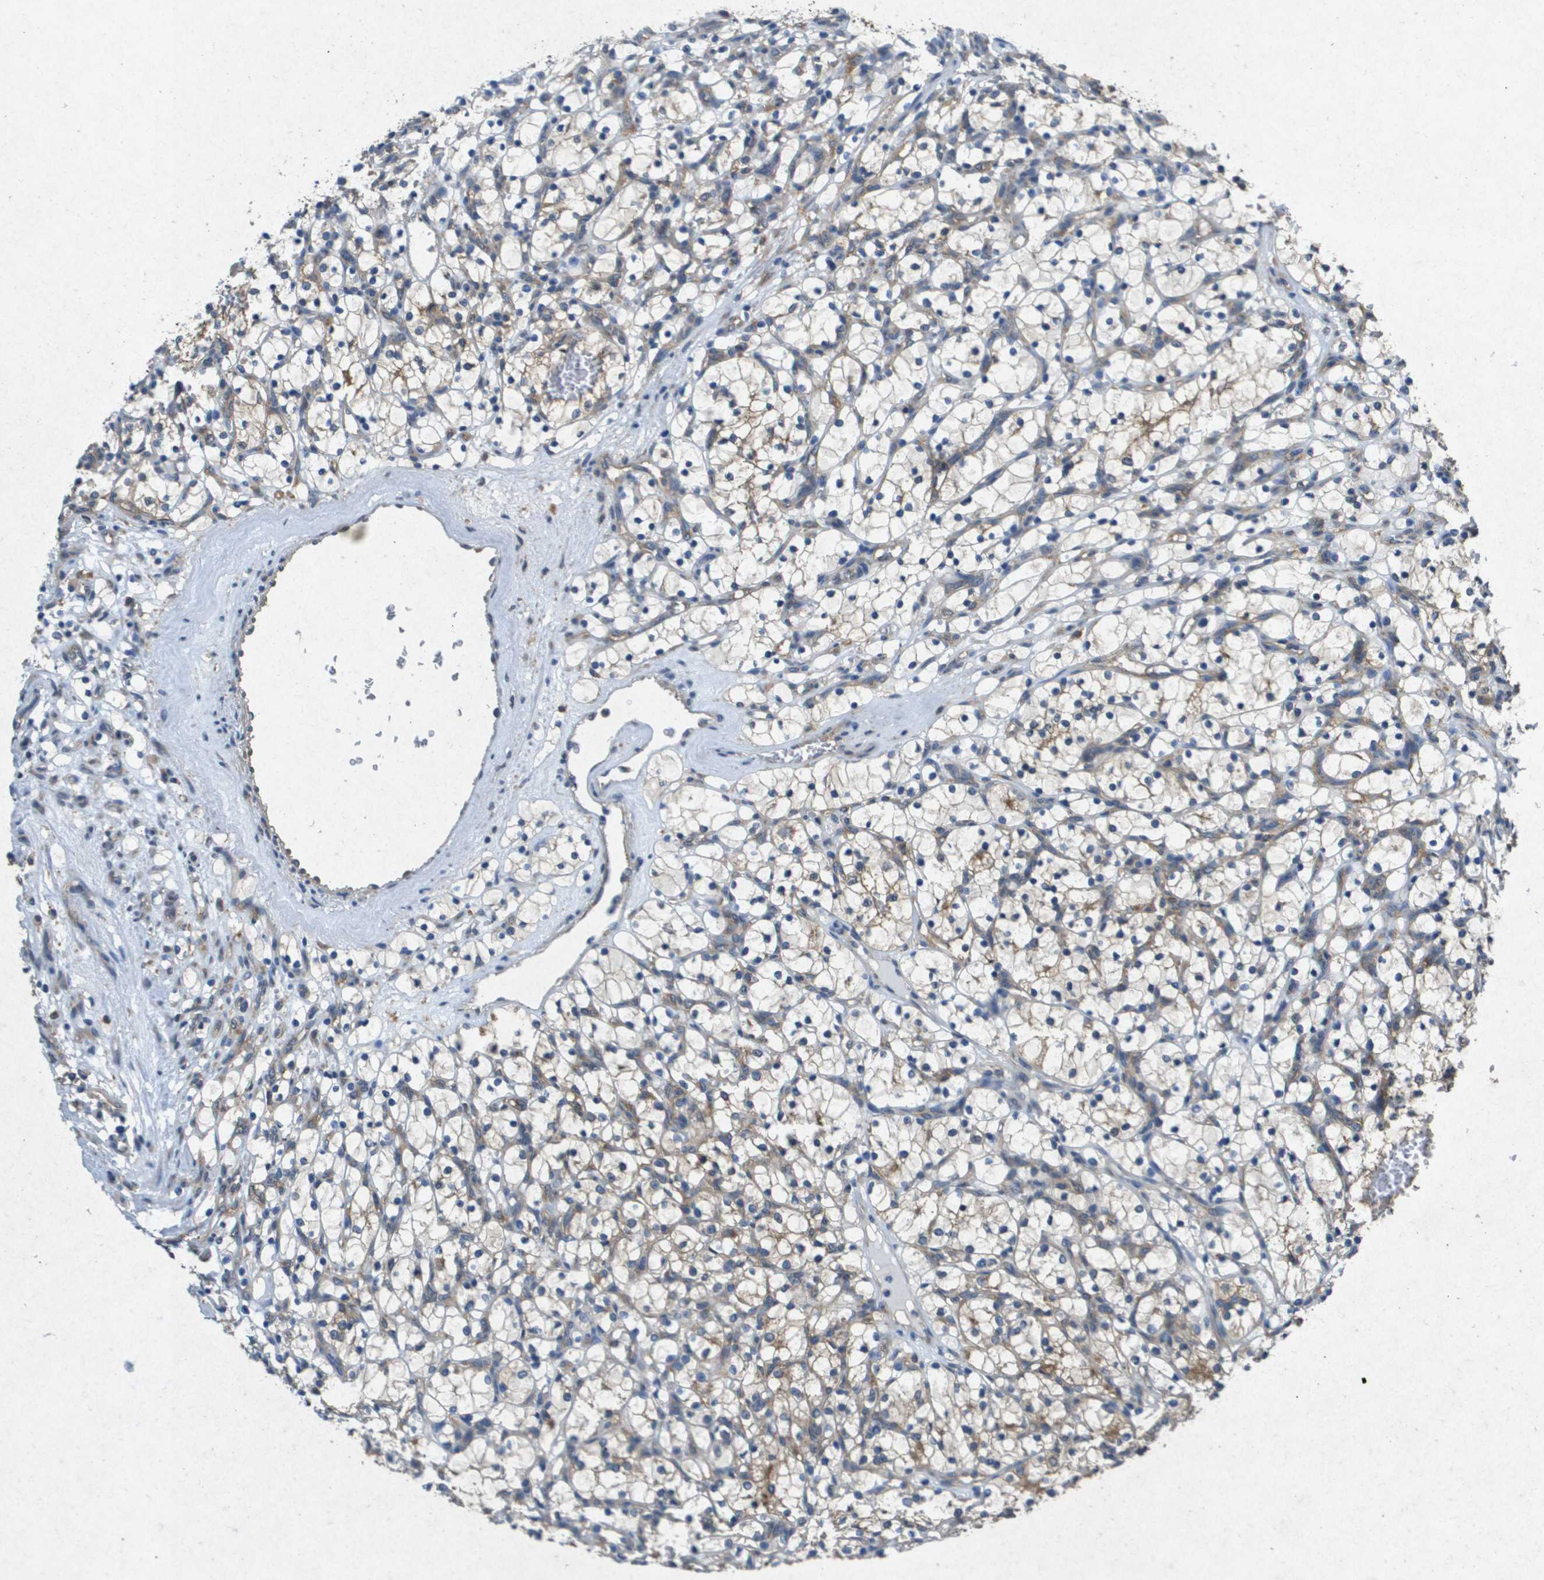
{"staining": {"intensity": "weak", "quantity": ">75%", "location": "cytoplasmic/membranous"}, "tissue": "renal cancer", "cell_type": "Tumor cells", "image_type": "cancer", "snomed": [{"axis": "morphology", "description": "Adenocarcinoma, NOS"}, {"axis": "topography", "description": "Kidney"}], "caption": "Renal cancer was stained to show a protein in brown. There is low levels of weak cytoplasmic/membranous staining in approximately >75% of tumor cells. (brown staining indicates protein expression, while blue staining denotes nuclei).", "gene": "PTPRT", "patient": {"sex": "female", "age": 69}}